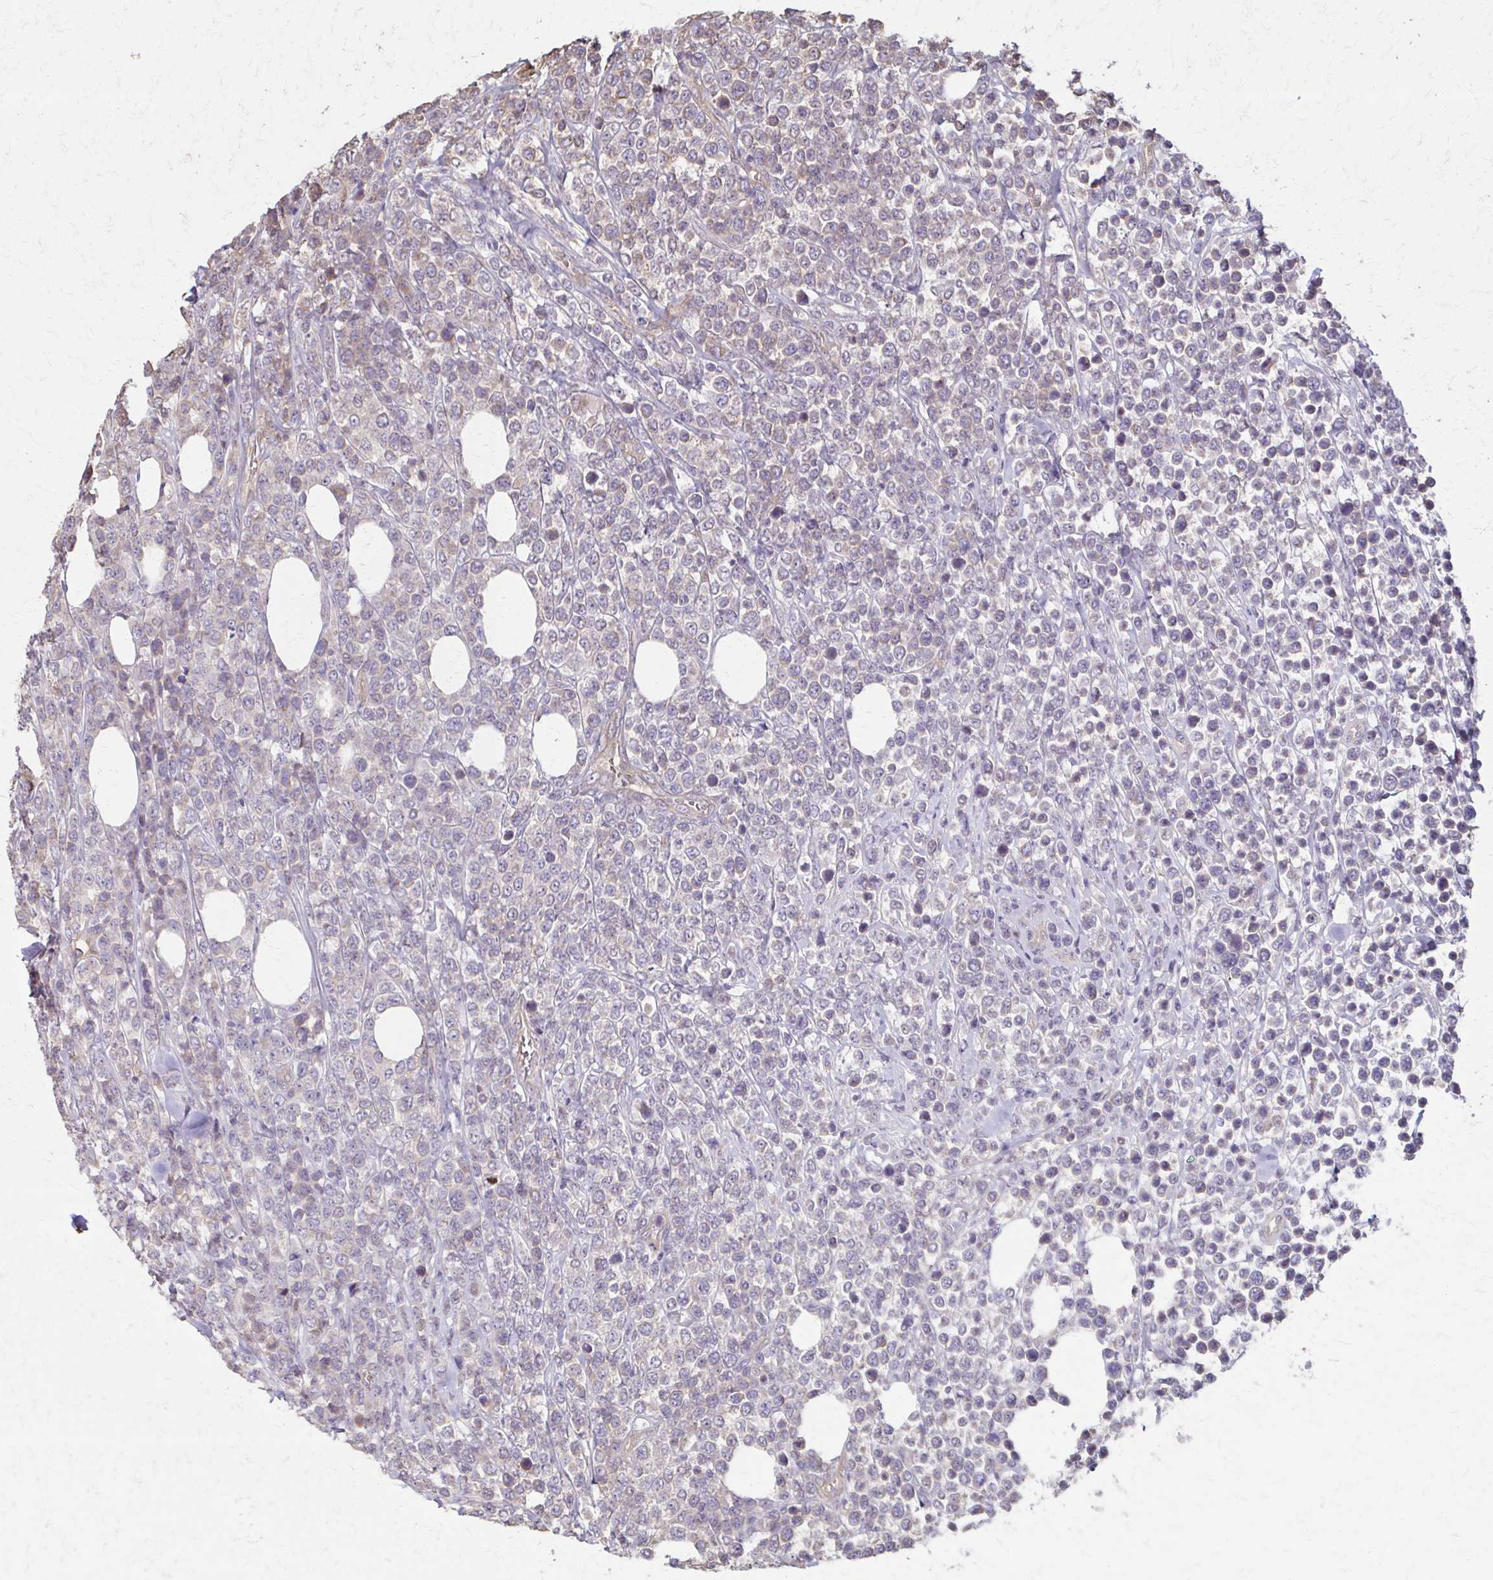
{"staining": {"intensity": "negative", "quantity": "none", "location": "none"}, "tissue": "lymphoma", "cell_type": "Tumor cells", "image_type": "cancer", "snomed": [{"axis": "morphology", "description": "Malignant lymphoma, non-Hodgkin's type, High grade"}, {"axis": "topography", "description": "Soft tissue"}], "caption": "Protein analysis of lymphoma reveals no significant positivity in tumor cells.", "gene": "IL18BP", "patient": {"sex": "female", "age": 56}}